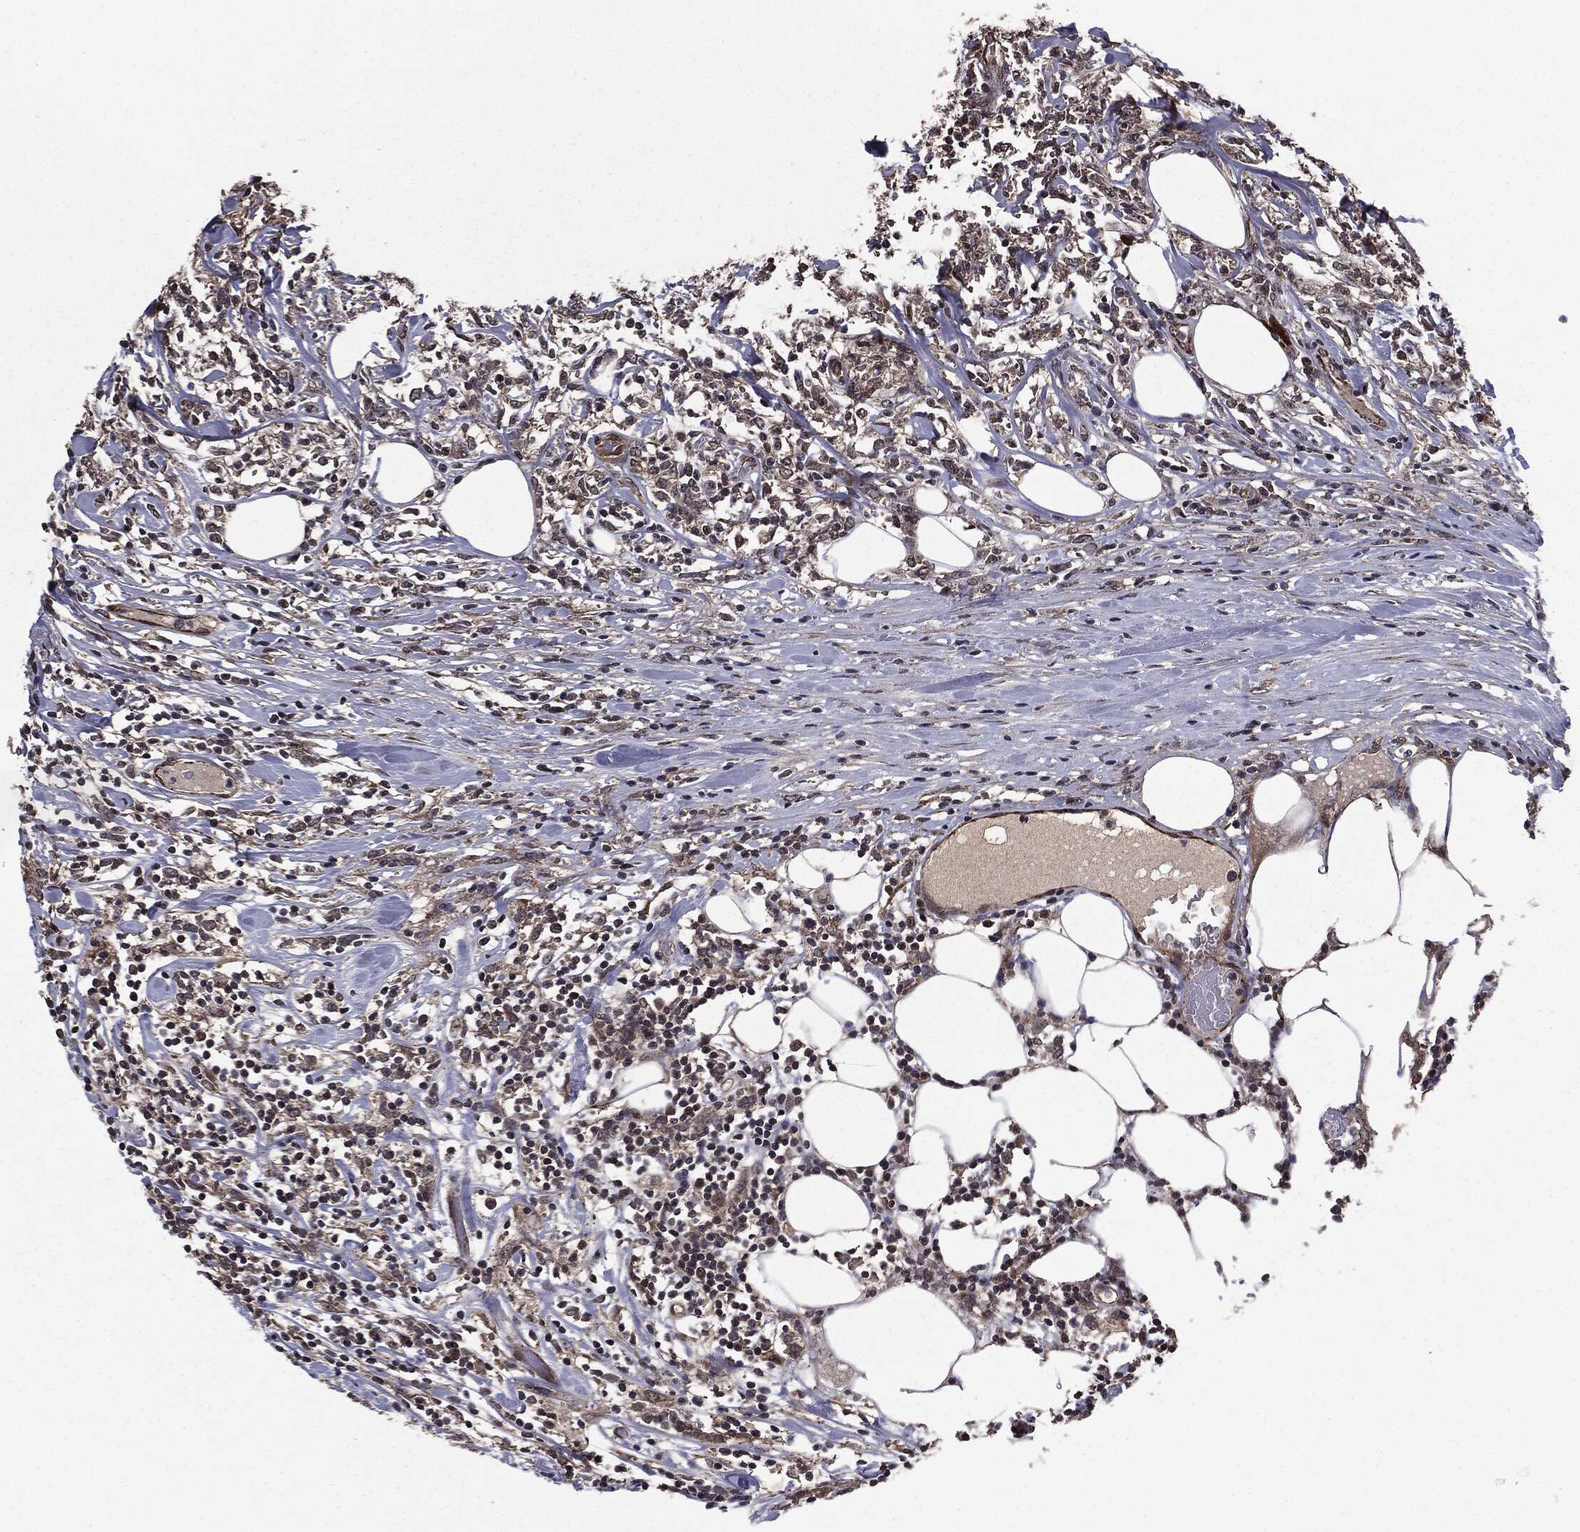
{"staining": {"intensity": "negative", "quantity": "none", "location": "none"}, "tissue": "lymphoma", "cell_type": "Tumor cells", "image_type": "cancer", "snomed": [{"axis": "morphology", "description": "Malignant lymphoma, non-Hodgkin's type, High grade"}, {"axis": "topography", "description": "Lymph node"}], "caption": "Human lymphoma stained for a protein using immunohistochemistry (IHC) exhibits no expression in tumor cells.", "gene": "PTPA", "patient": {"sex": "female", "age": 84}}